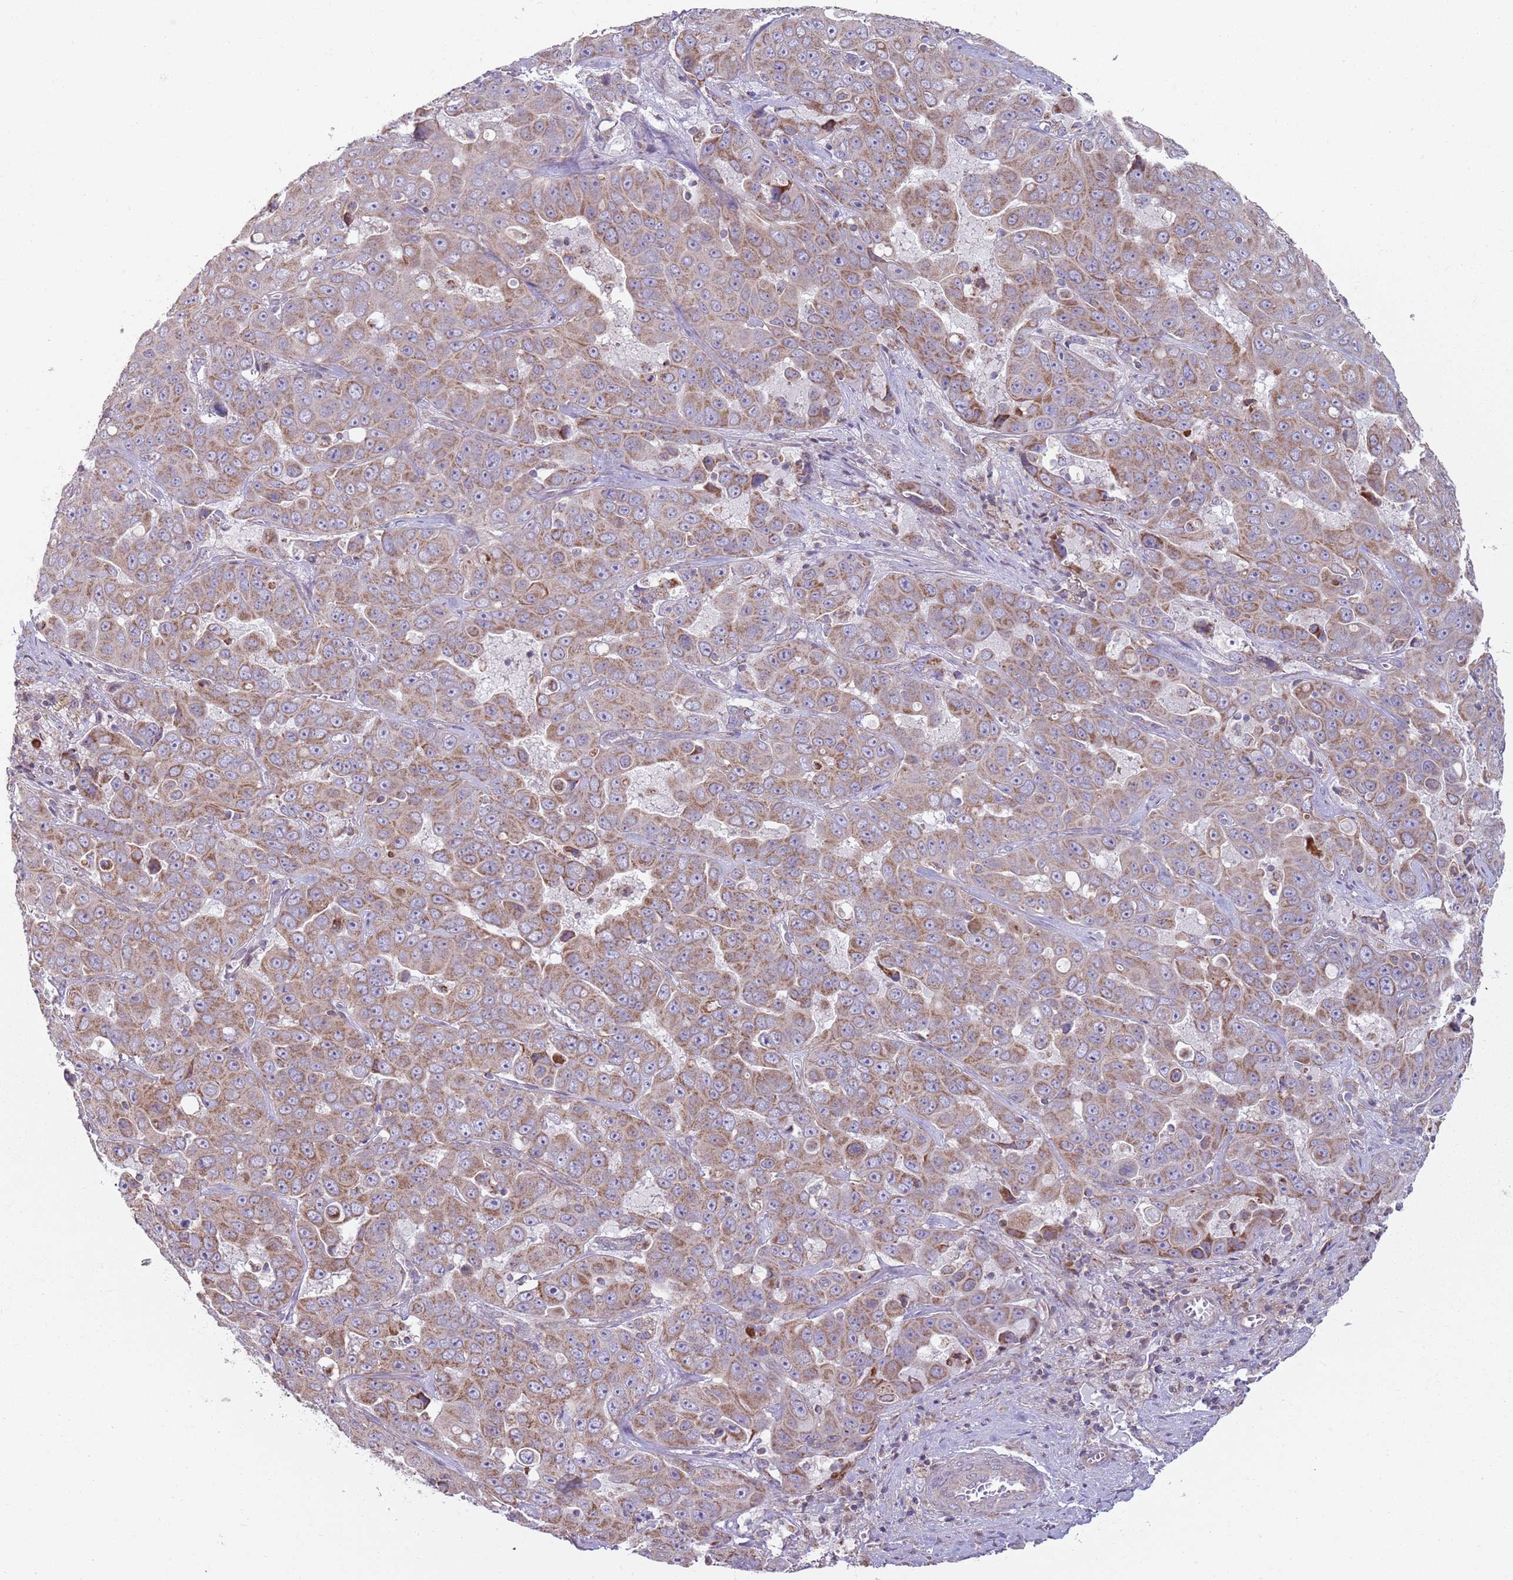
{"staining": {"intensity": "moderate", "quantity": ">75%", "location": "cytoplasmic/membranous"}, "tissue": "liver cancer", "cell_type": "Tumor cells", "image_type": "cancer", "snomed": [{"axis": "morphology", "description": "Cholangiocarcinoma"}, {"axis": "topography", "description": "Liver"}], "caption": "Liver cholangiocarcinoma stained for a protein demonstrates moderate cytoplasmic/membranous positivity in tumor cells.", "gene": "GAS8", "patient": {"sex": "female", "age": 52}}